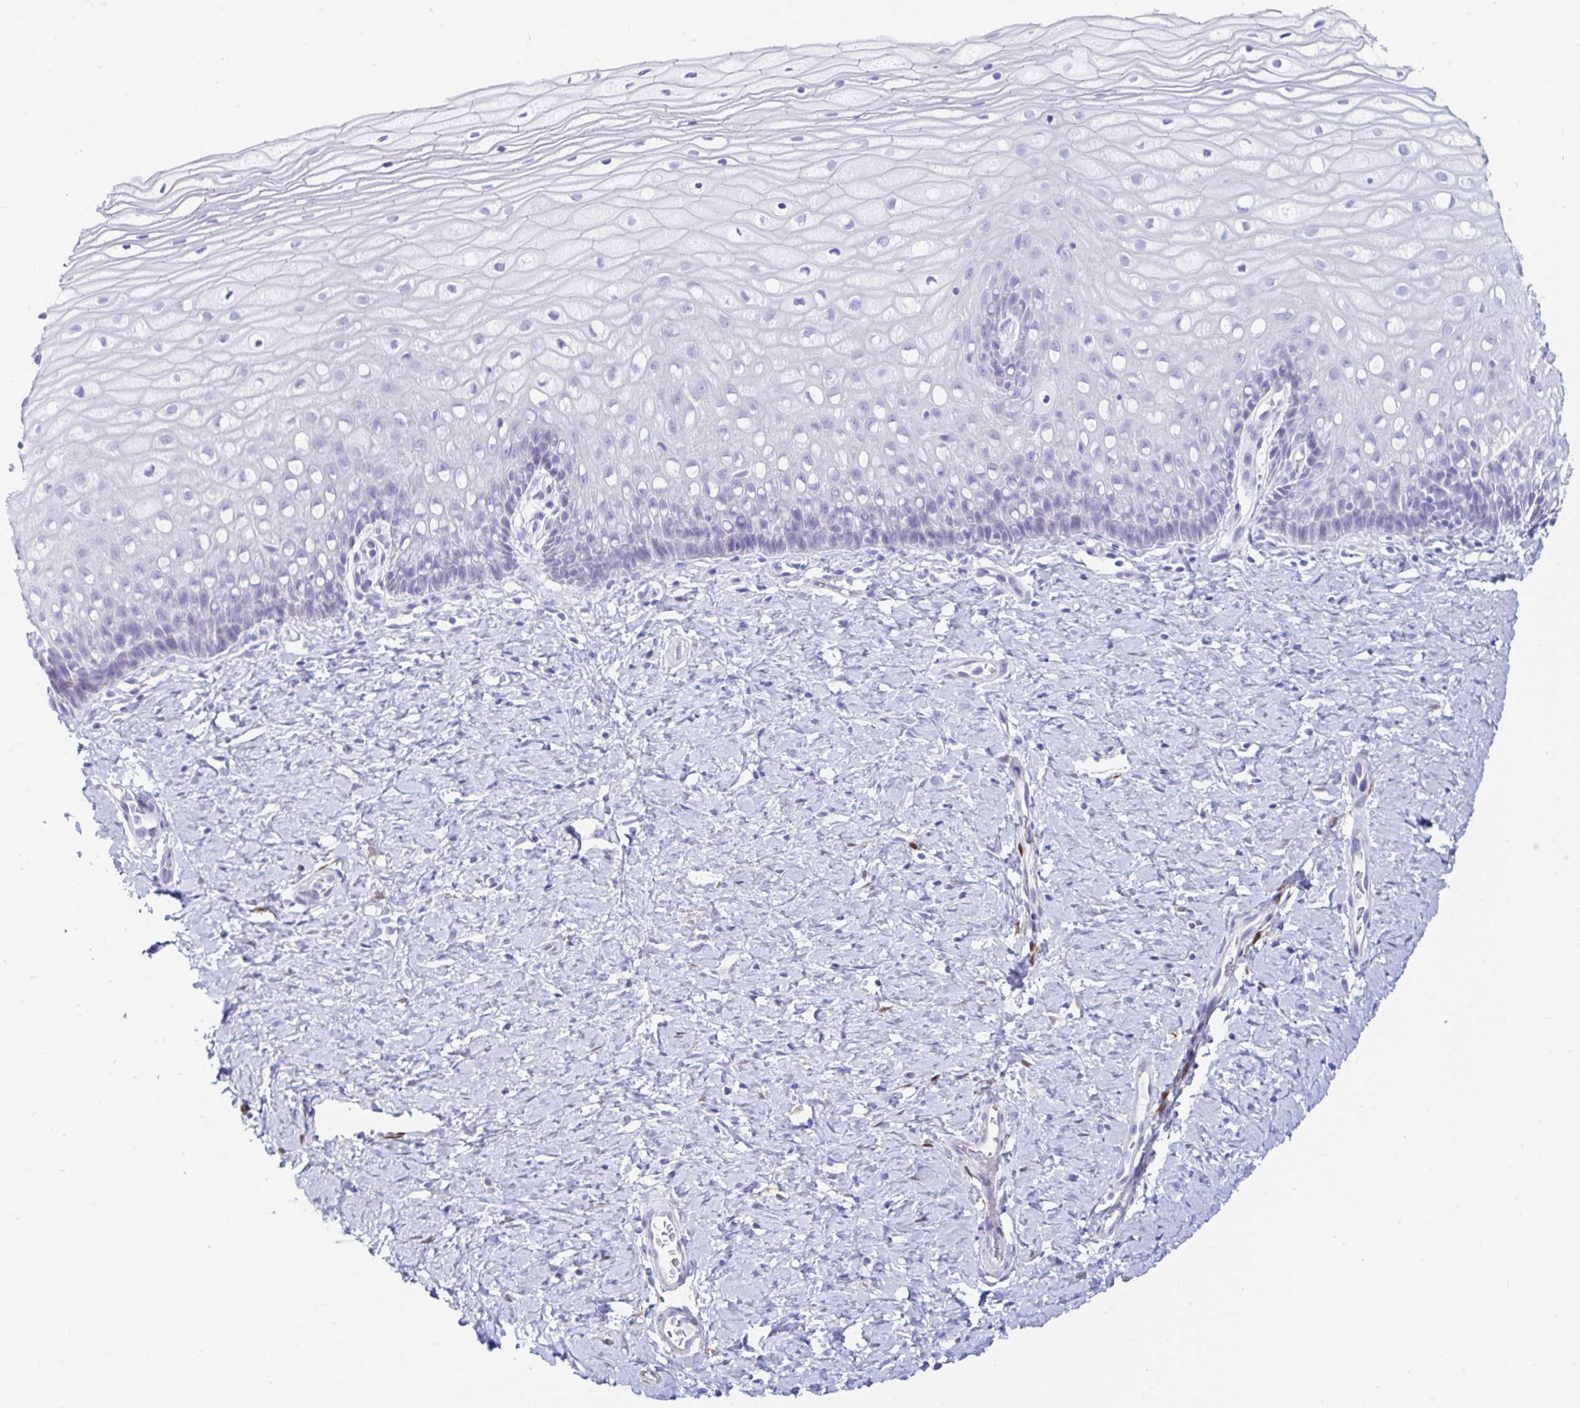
{"staining": {"intensity": "weak", "quantity": "<25%", "location": "cytoplasmic/membranous"}, "tissue": "cervix", "cell_type": "Glandular cells", "image_type": "normal", "snomed": [{"axis": "morphology", "description": "Normal tissue, NOS"}, {"axis": "topography", "description": "Cervix"}], "caption": "IHC image of unremarkable cervix: human cervix stained with DAB (3,3'-diaminobenzidine) exhibits no significant protein positivity in glandular cells.", "gene": "PPP1R1B", "patient": {"sex": "female", "age": 37}}